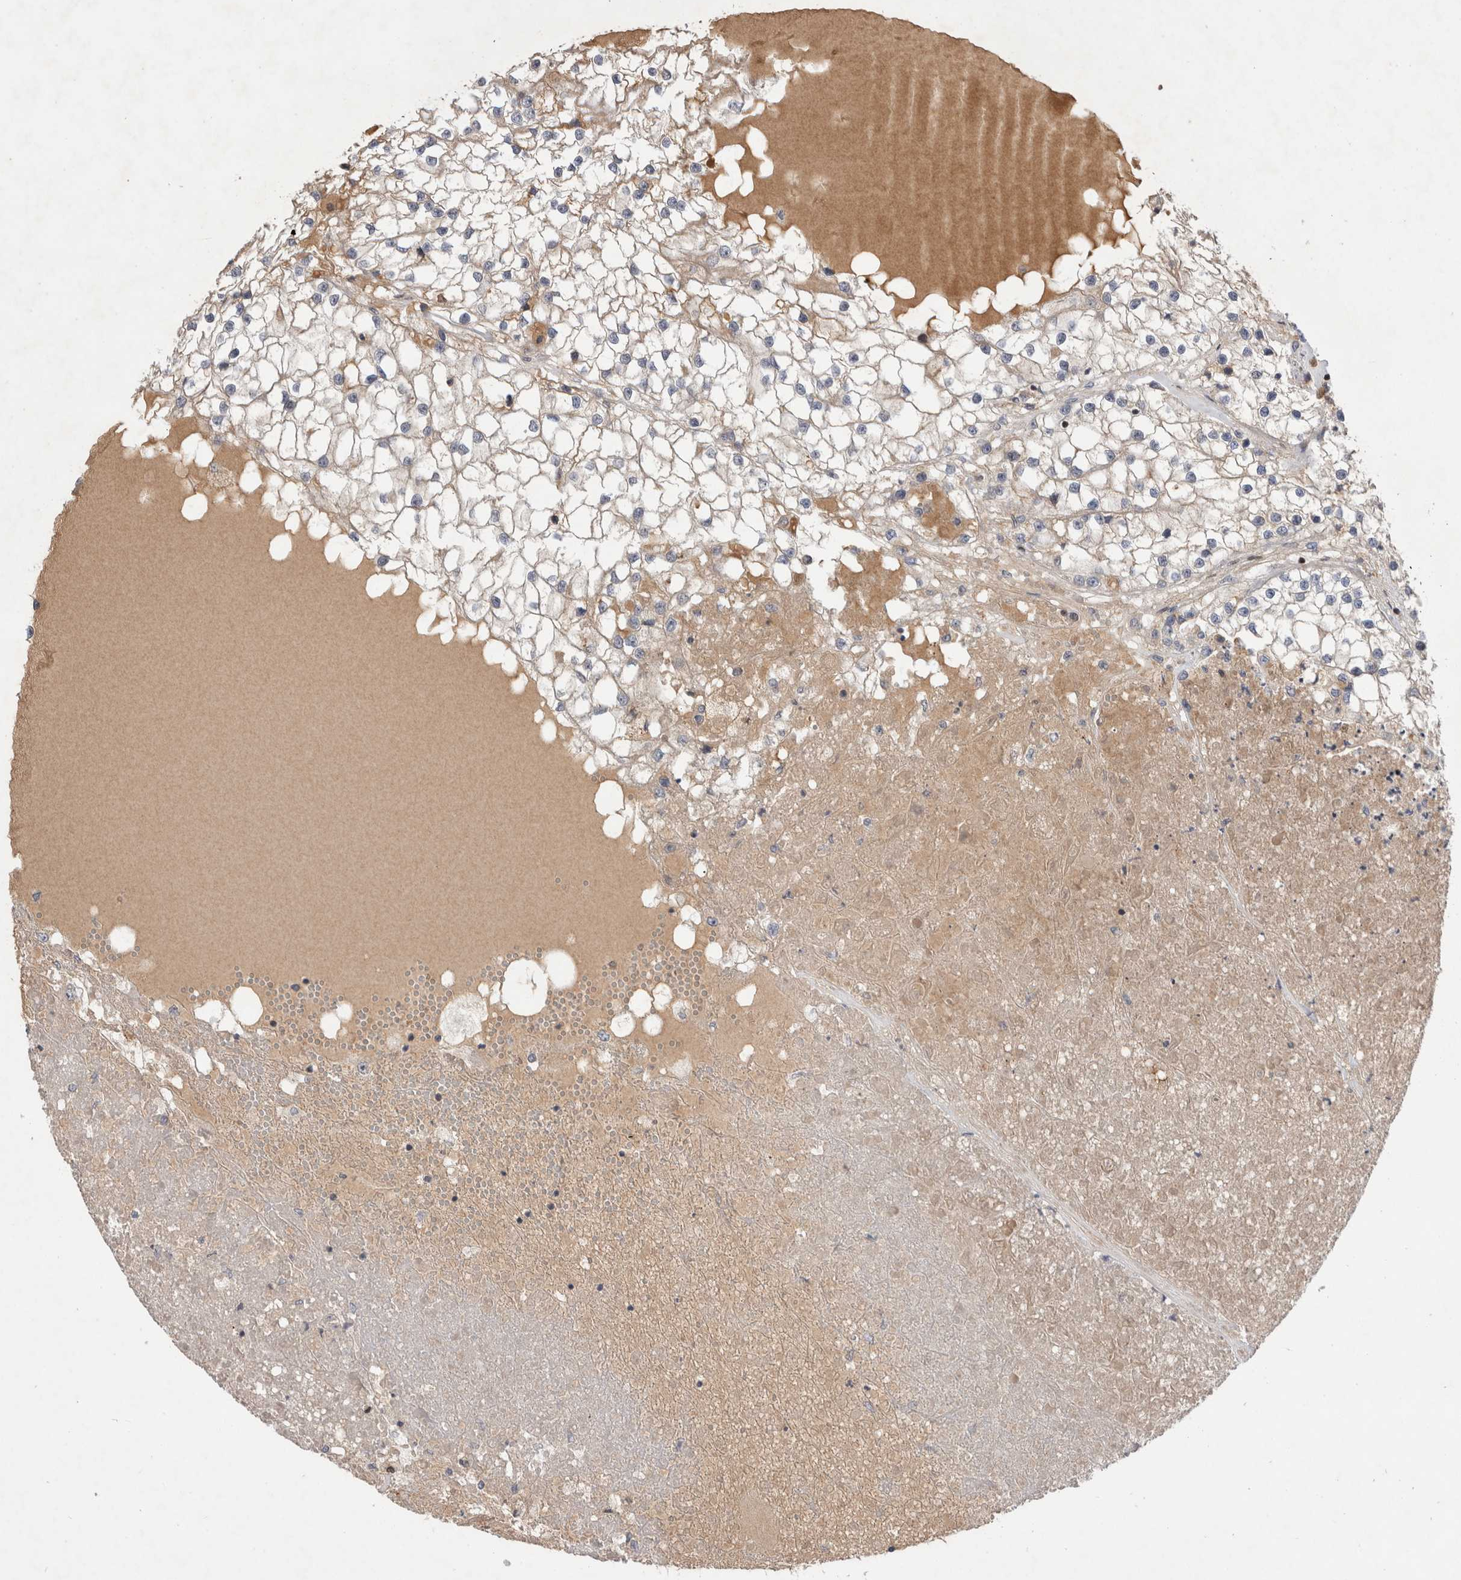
{"staining": {"intensity": "weak", "quantity": "25%-75%", "location": "cytoplasmic/membranous"}, "tissue": "renal cancer", "cell_type": "Tumor cells", "image_type": "cancer", "snomed": [{"axis": "morphology", "description": "Adenocarcinoma, NOS"}, {"axis": "topography", "description": "Kidney"}], "caption": "Weak cytoplasmic/membranous positivity is present in about 25%-75% of tumor cells in renal adenocarcinoma. (DAB (3,3'-diaminobenzidine) IHC with brightfield microscopy, high magnification).", "gene": "PLEKHM1", "patient": {"sex": "male", "age": 68}}